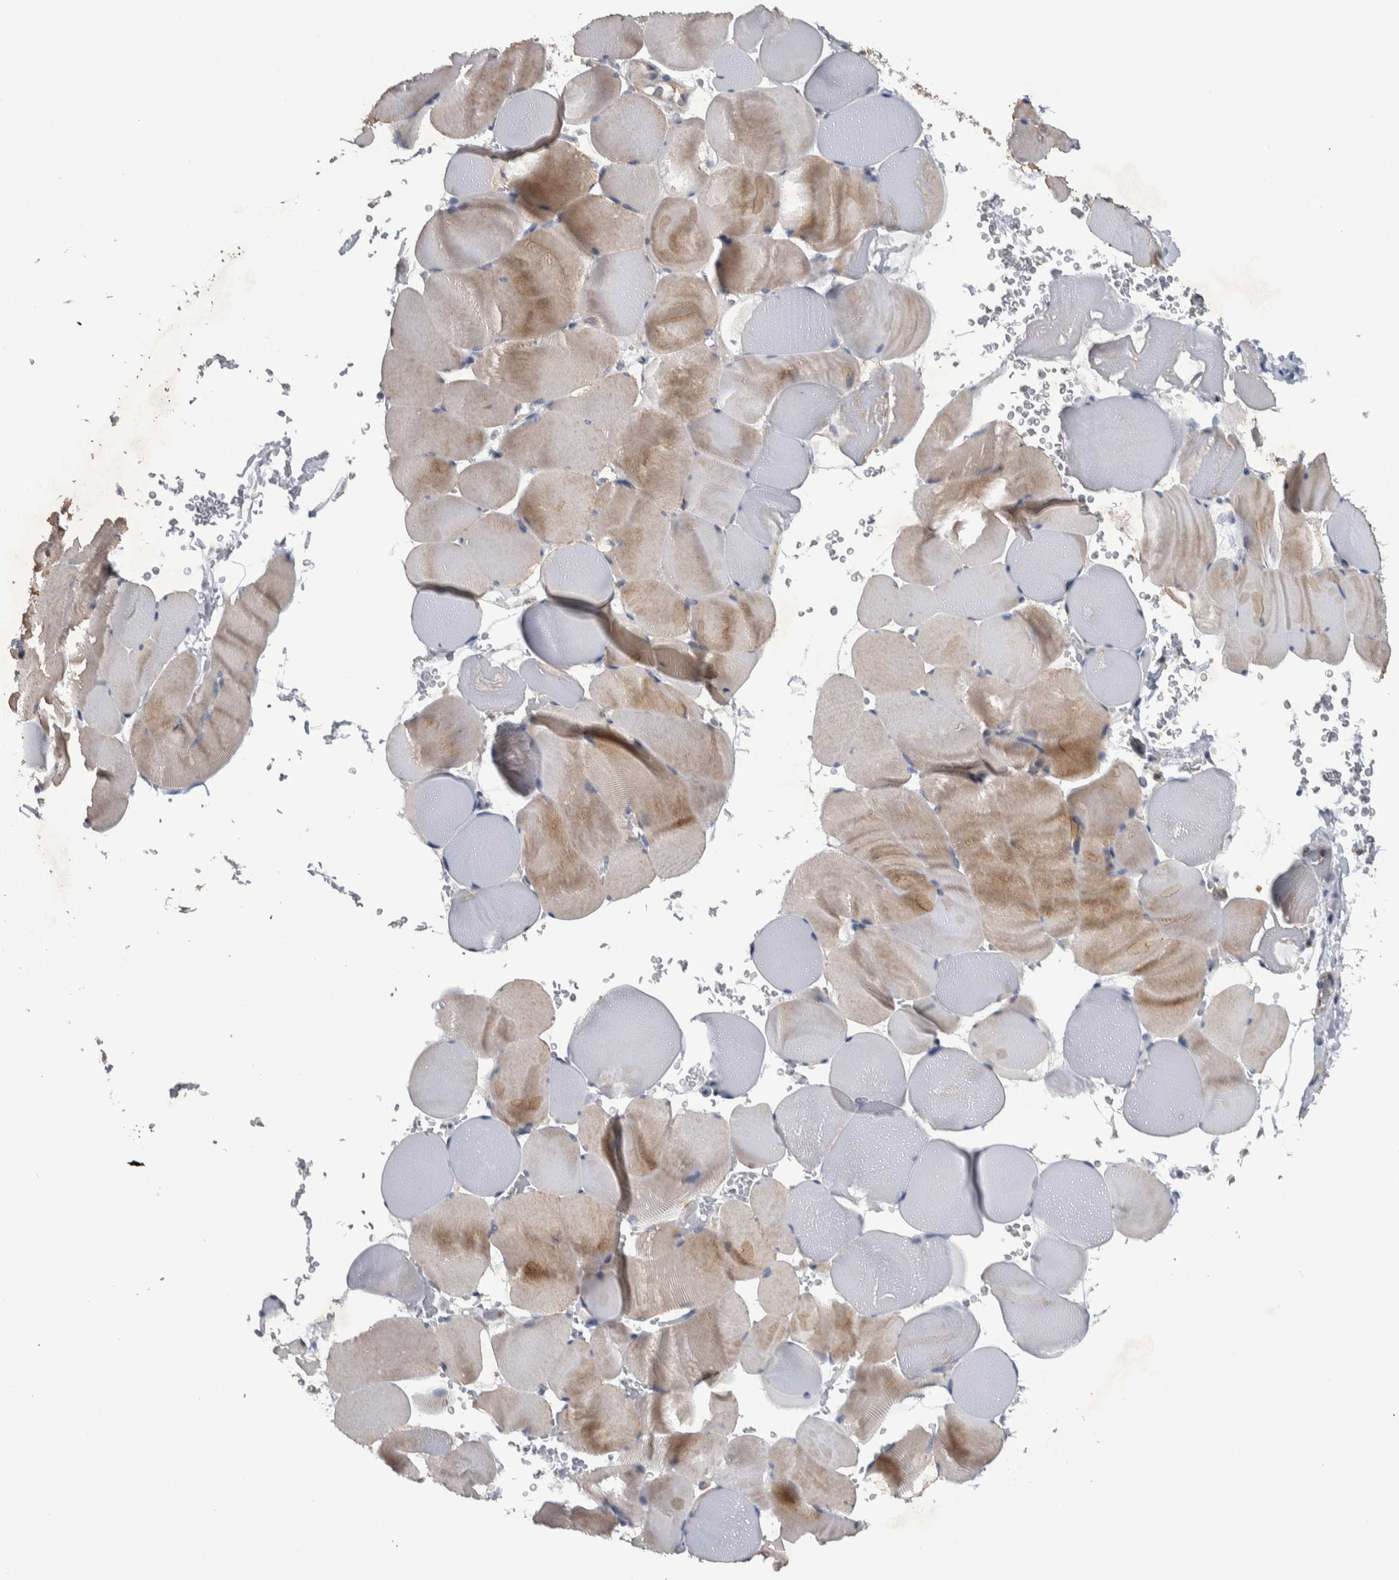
{"staining": {"intensity": "weak", "quantity": ">75%", "location": "cytoplasmic/membranous"}, "tissue": "skeletal muscle", "cell_type": "Myocytes", "image_type": "normal", "snomed": [{"axis": "morphology", "description": "Normal tissue, NOS"}, {"axis": "topography", "description": "Skeletal muscle"}], "caption": "Normal skeletal muscle reveals weak cytoplasmic/membranous expression in about >75% of myocytes Nuclei are stained in blue..", "gene": "NT5C2", "patient": {"sex": "male", "age": 62}}